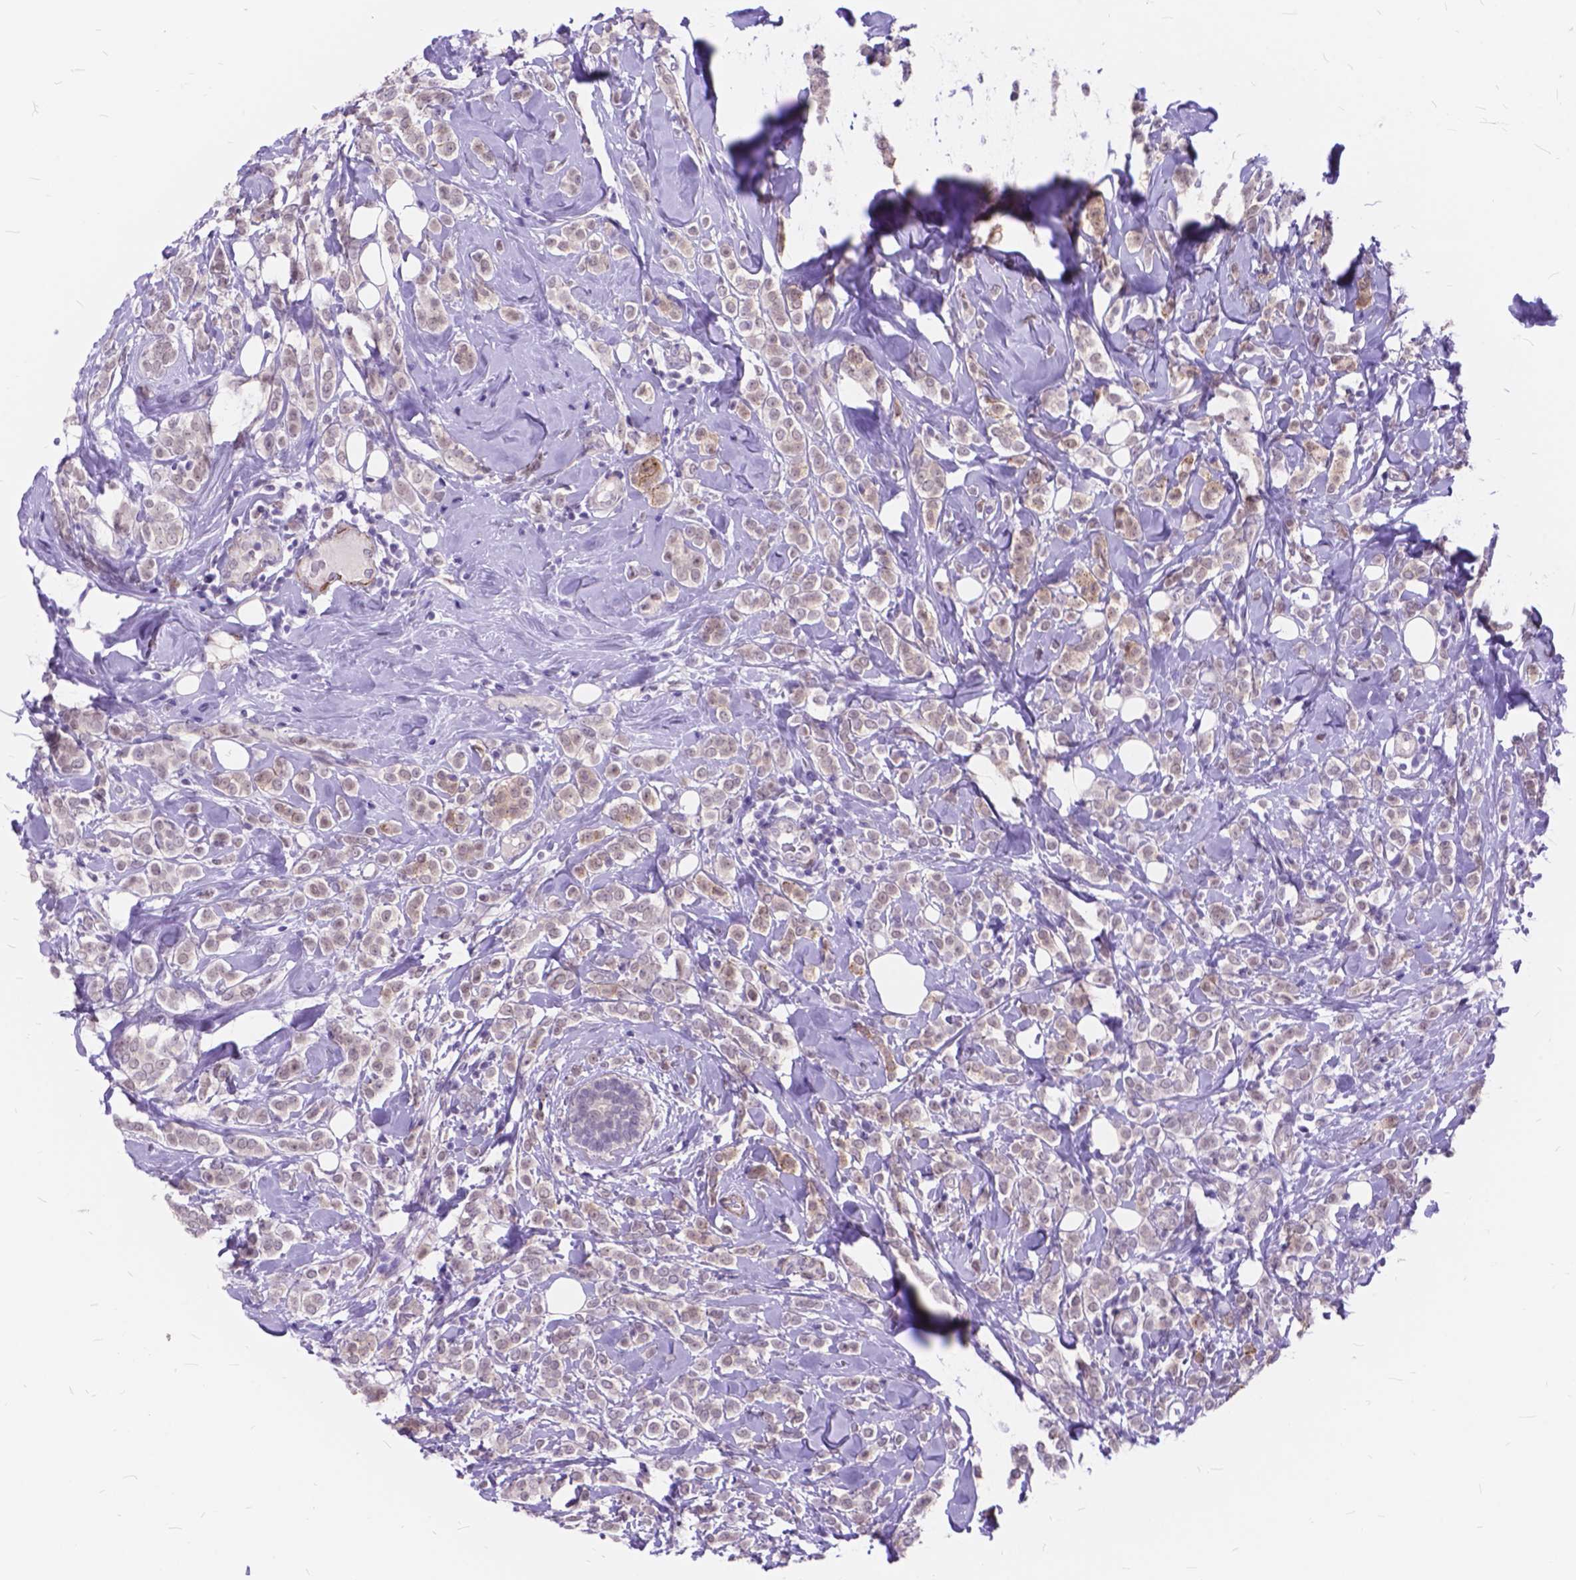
{"staining": {"intensity": "negative", "quantity": "none", "location": "none"}, "tissue": "breast cancer", "cell_type": "Tumor cells", "image_type": "cancer", "snomed": [{"axis": "morphology", "description": "Lobular carcinoma"}, {"axis": "topography", "description": "Breast"}], "caption": "High power microscopy image of an IHC histopathology image of lobular carcinoma (breast), revealing no significant expression in tumor cells.", "gene": "MAN2C1", "patient": {"sex": "female", "age": 49}}